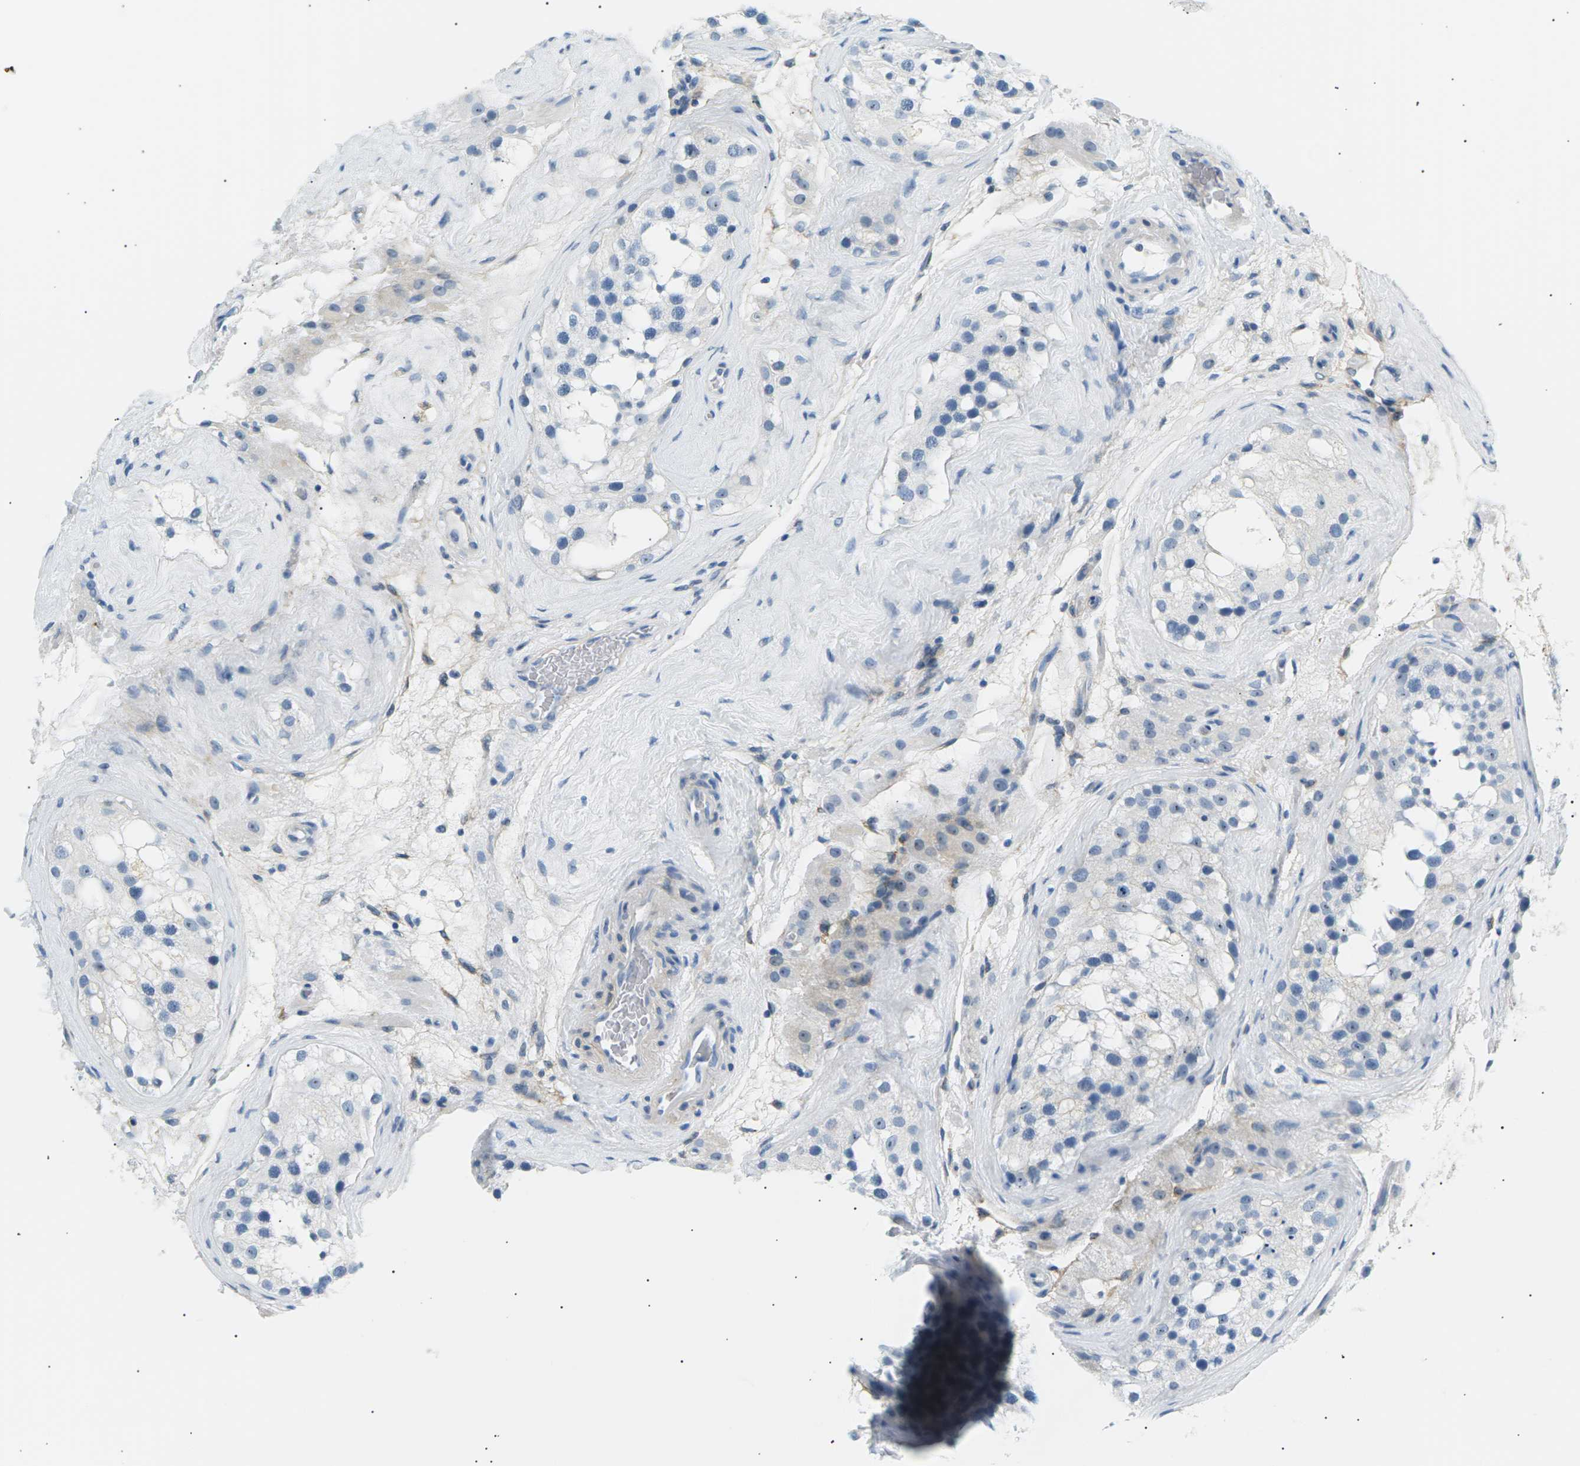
{"staining": {"intensity": "negative", "quantity": "none", "location": "none"}, "tissue": "testis", "cell_type": "Cells in seminiferous ducts", "image_type": "normal", "snomed": [{"axis": "morphology", "description": "Normal tissue, NOS"}, {"axis": "morphology", "description": "Seminoma, NOS"}, {"axis": "topography", "description": "Testis"}], "caption": "Cells in seminiferous ducts show no significant positivity in unremarkable testis. (Brightfield microscopy of DAB IHC at high magnification).", "gene": "SEPTIN5", "patient": {"sex": "male", "age": 71}}